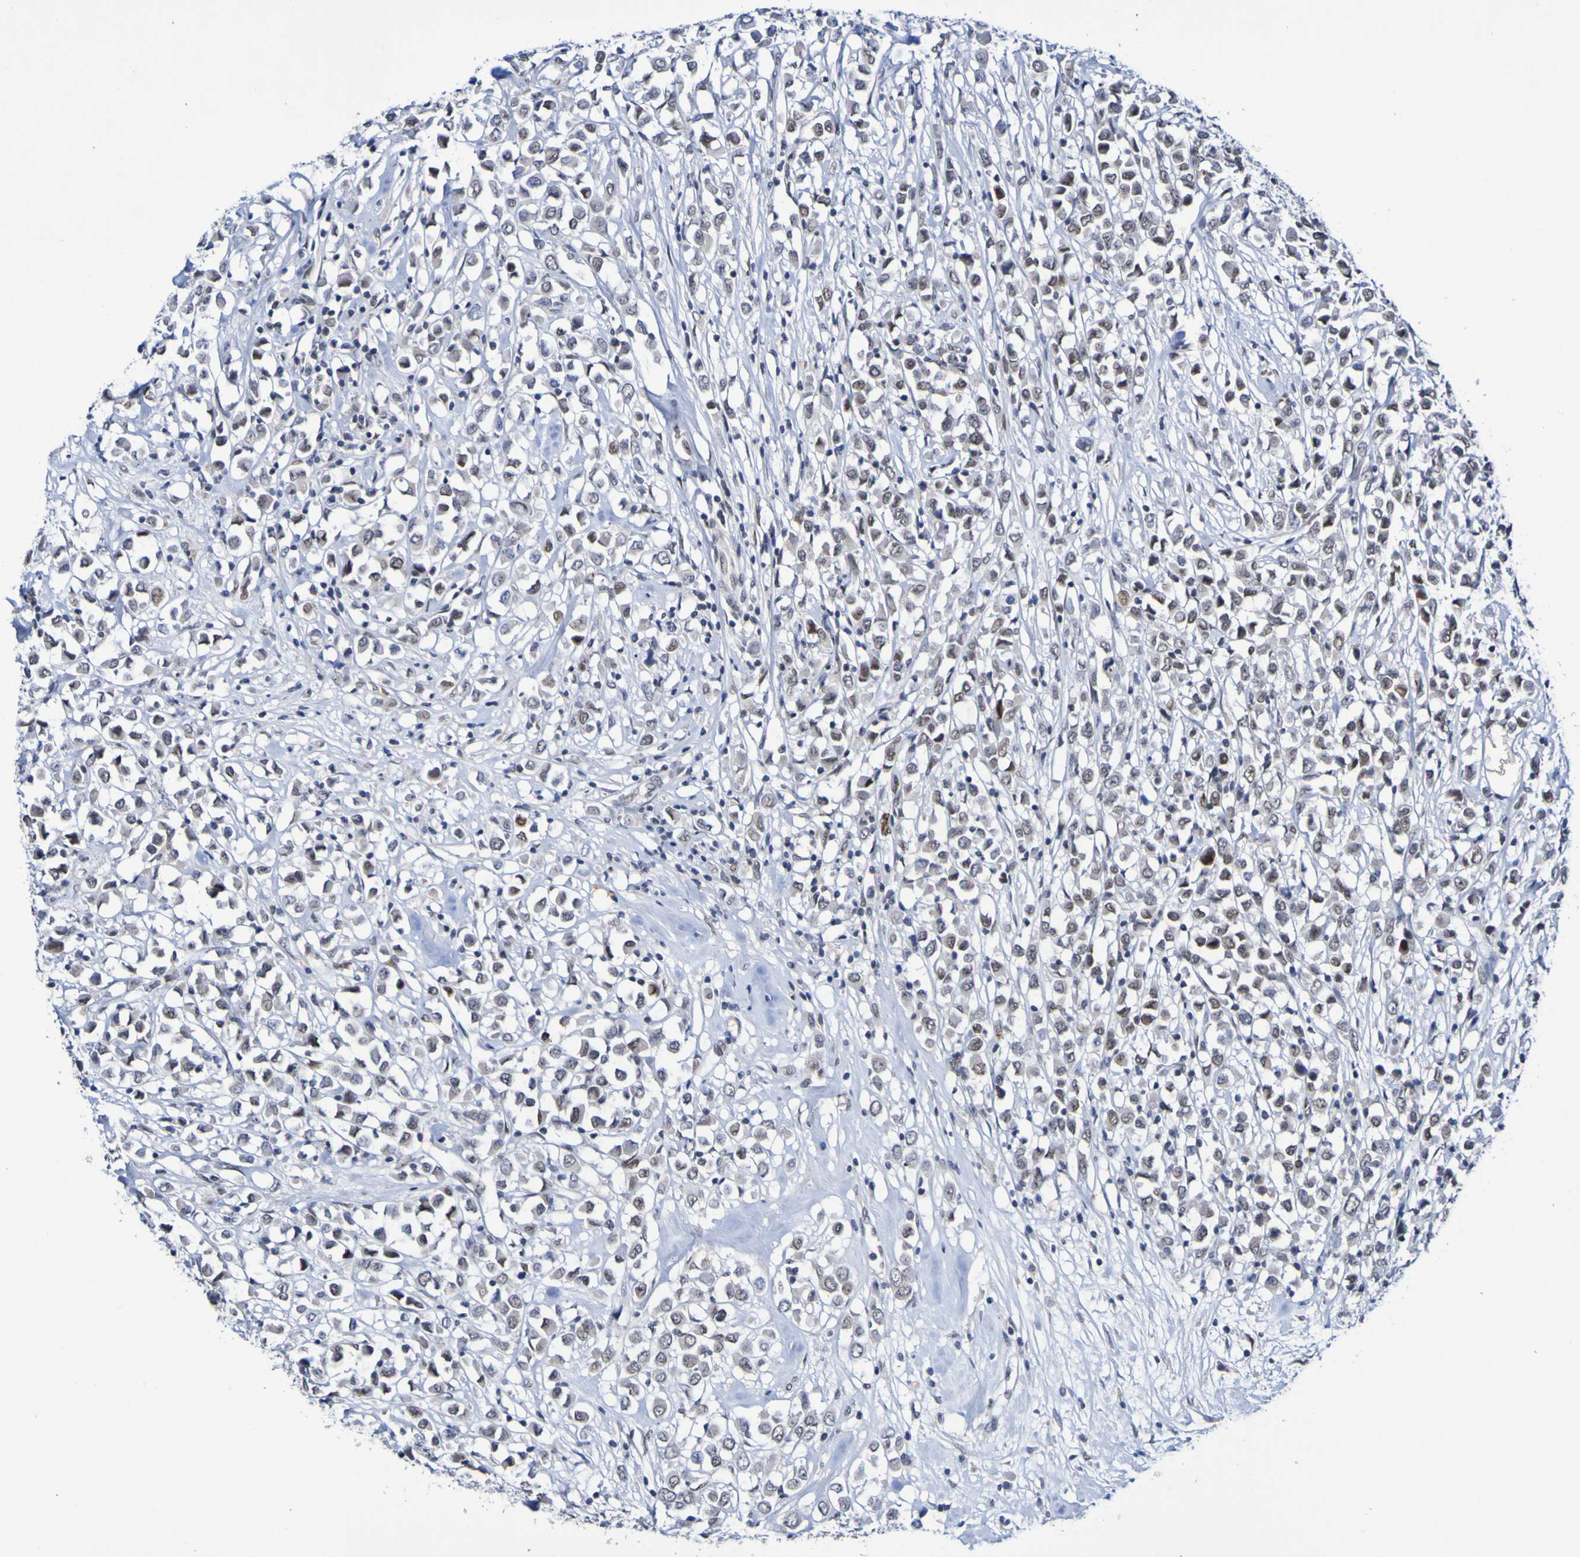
{"staining": {"intensity": "moderate", "quantity": "25%-75%", "location": "nuclear"}, "tissue": "breast cancer", "cell_type": "Tumor cells", "image_type": "cancer", "snomed": [{"axis": "morphology", "description": "Duct carcinoma"}, {"axis": "topography", "description": "Breast"}], "caption": "Breast infiltrating ductal carcinoma stained with DAB IHC shows medium levels of moderate nuclear expression in approximately 25%-75% of tumor cells. Nuclei are stained in blue.", "gene": "PCGF1", "patient": {"sex": "female", "age": 61}}